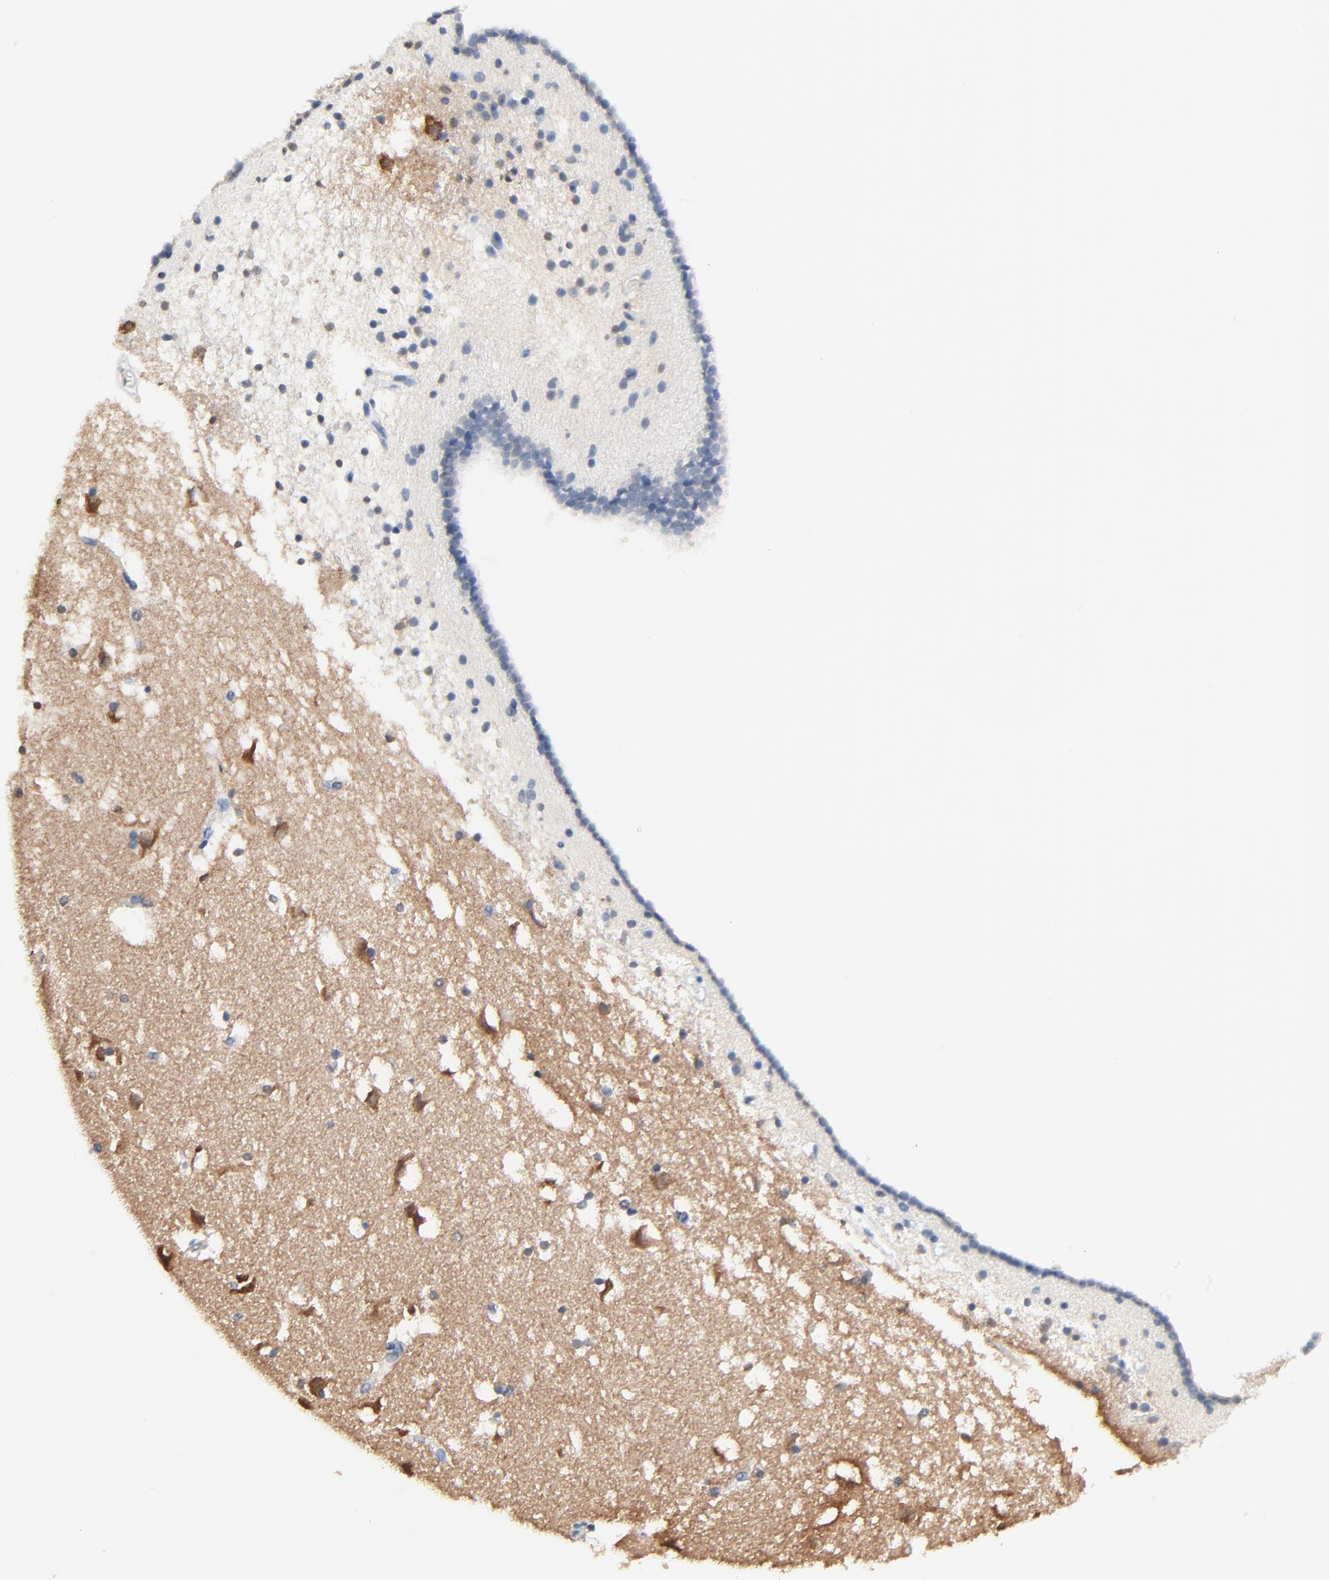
{"staining": {"intensity": "negative", "quantity": "none", "location": "none"}, "tissue": "caudate", "cell_type": "Glial cells", "image_type": "normal", "snomed": [{"axis": "morphology", "description": "Normal tissue, NOS"}, {"axis": "topography", "description": "Lateral ventricle wall"}], "caption": "IHC histopathology image of normal human caudate stained for a protein (brown), which demonstrates no positivity in glial cells. (Stains: DAB immunohistochemistry (IHC) with hematoxylin counter stain, Microscopy: brightfield microscopy at high magnification).", "gene": "FBXL5", "patient": {"sex": "male", "age": 45}}